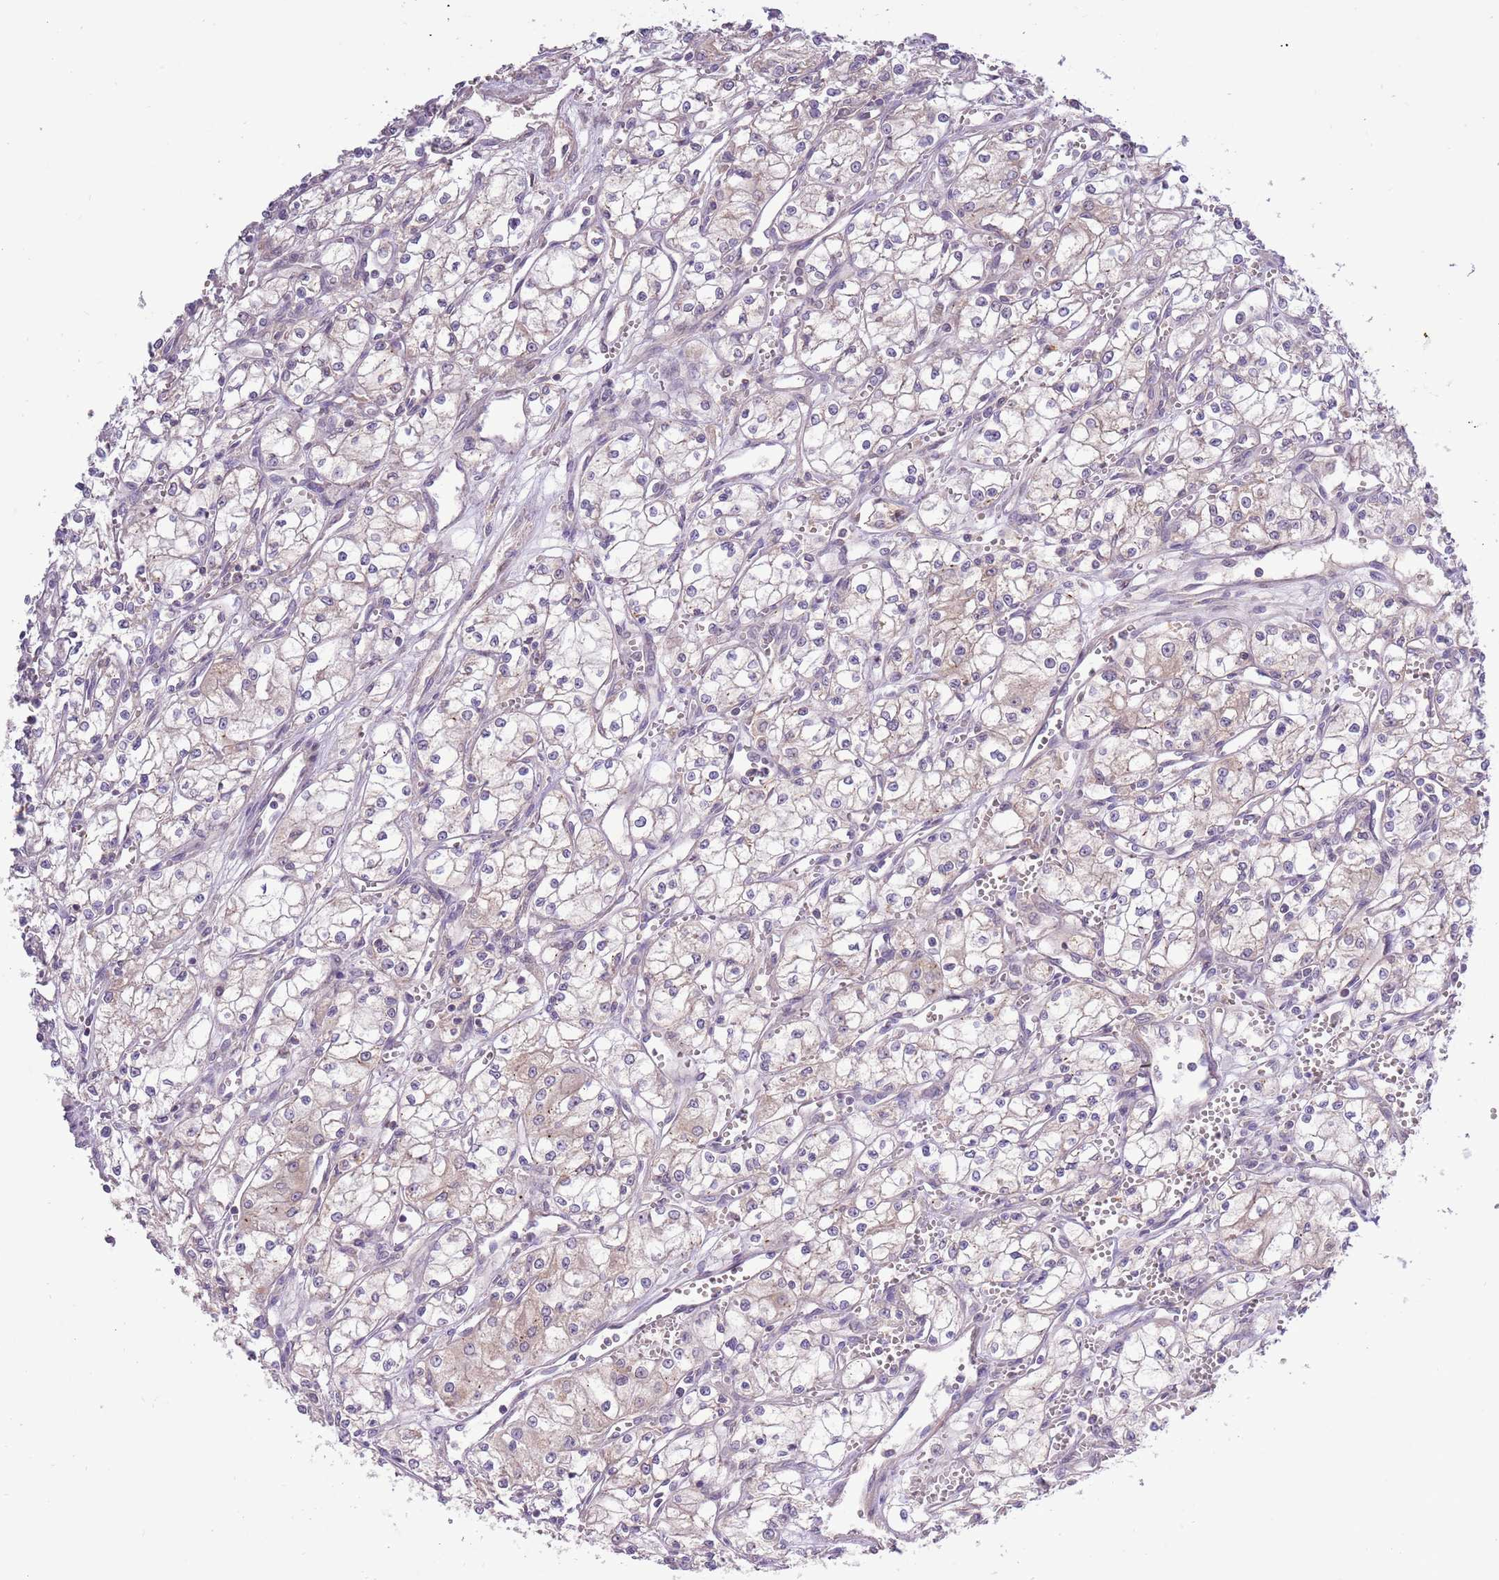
{"staining": {"intensity": "negative", "quantity": "none", "location": "none"}, "tissue": "renal cancer", "cell_type": "Tumor cells", "image_type": "cancer", "snomed": [{"axis": "morphology", "description": "Adenocarcinoma, NOS"}, {"axis": "topography", "description": "Kidney"}], "caption": "Tumor cells show no significant staining in renal cancer.", "gene": "SHROOM3", "patient": {"sex": "male", "age": 59}}